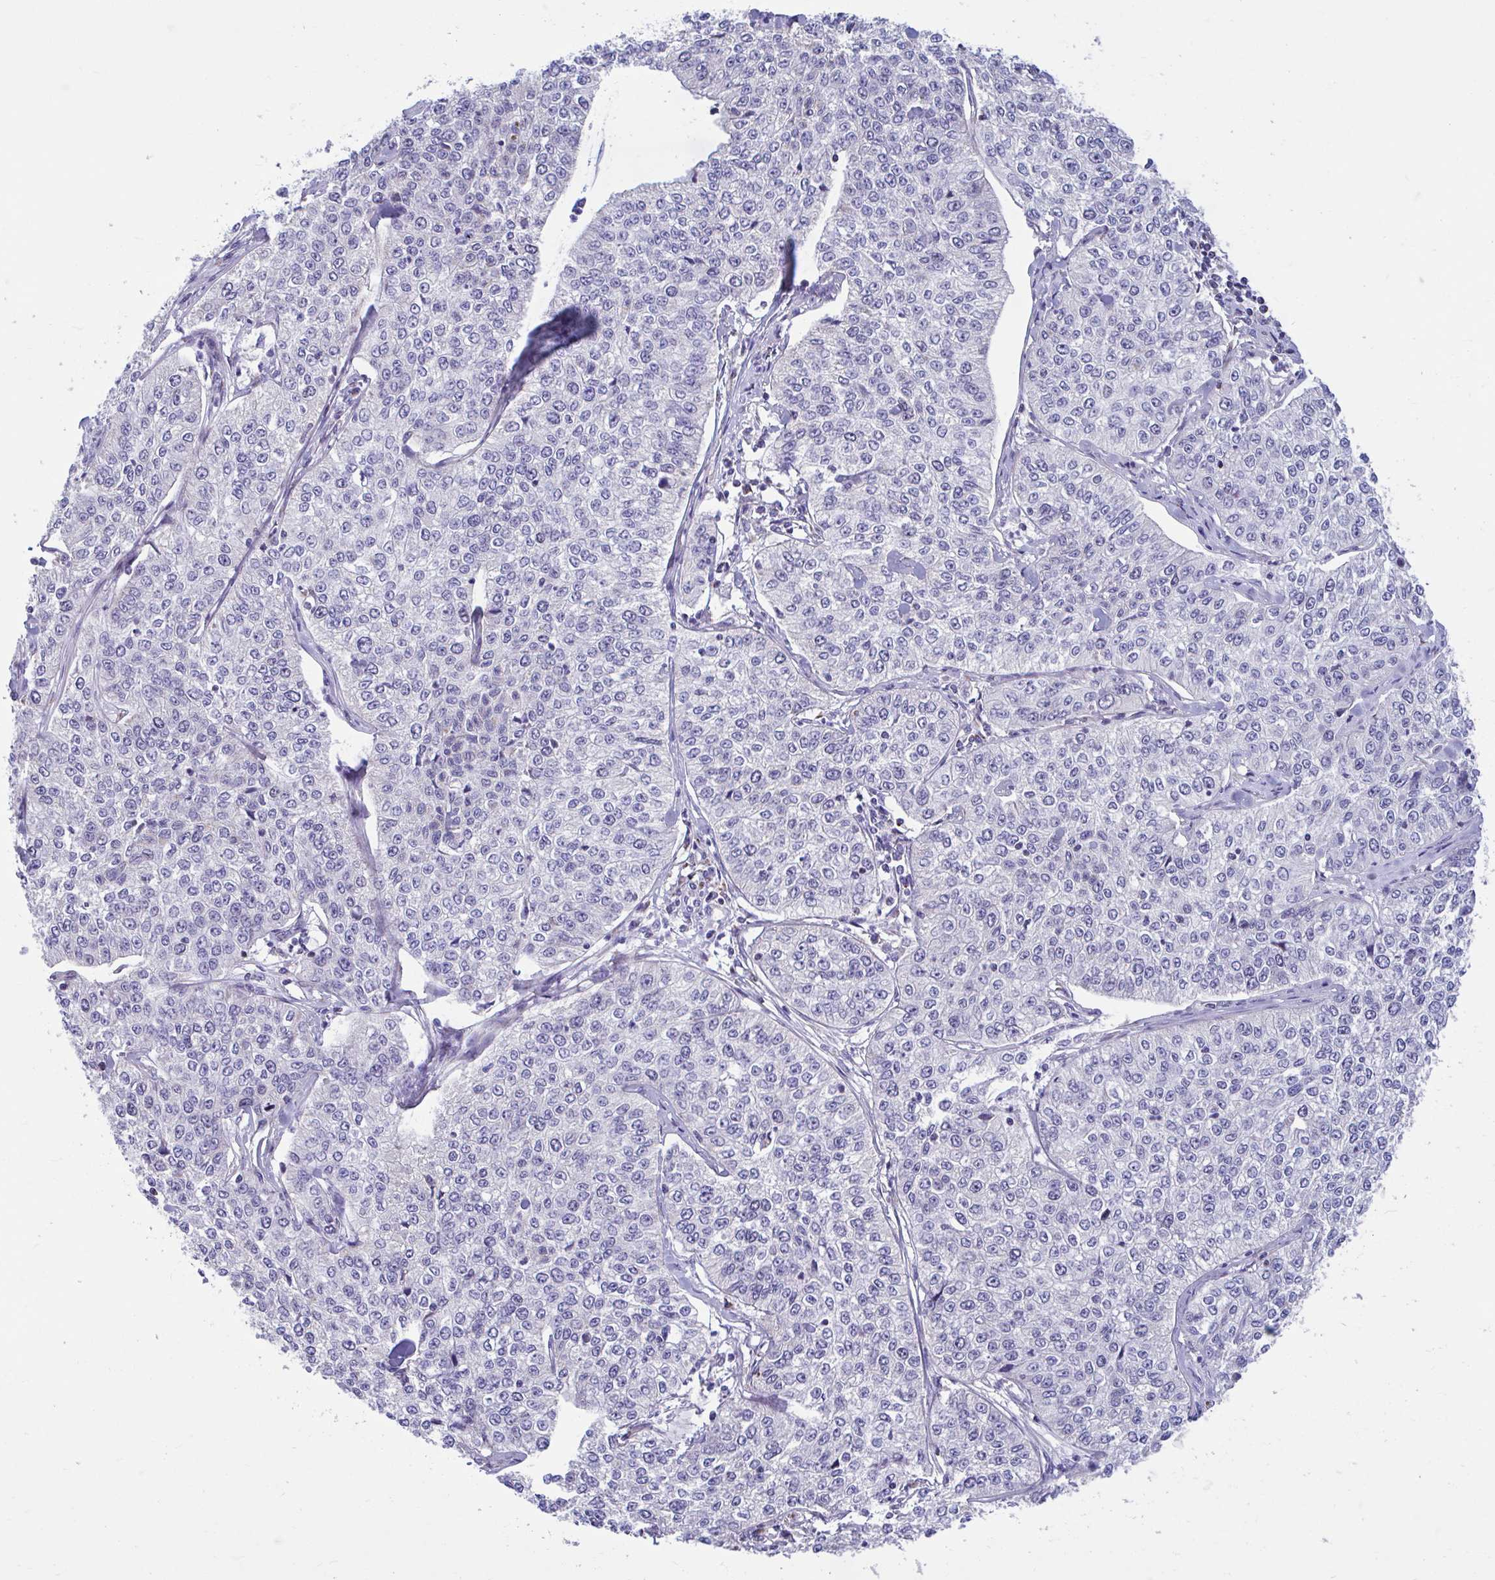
{"staining": {"intensity": "negative", "quantity": "none", "location": "none"}, "tissue": "cervical cancer", "cell_type": "Tumor cells", "image_type": "cancer", "snomed": [{"axis": "morphology", "description": "Squamous cell carcinoma, NOS"}, {"axis": "topography", "description": "Cervix"}], "caption": "Immunohistochemical staining of human cervical squamous cell carcinoma shows no significant positivity in tumor cells. (DAB (3,3'-diaminobenzidine) immunohistochemistry (IHC) visualized using brightfield microscopy, high magnification).", "gene": "OR13A1", "patient": {"sex": "female", "age": 35}}